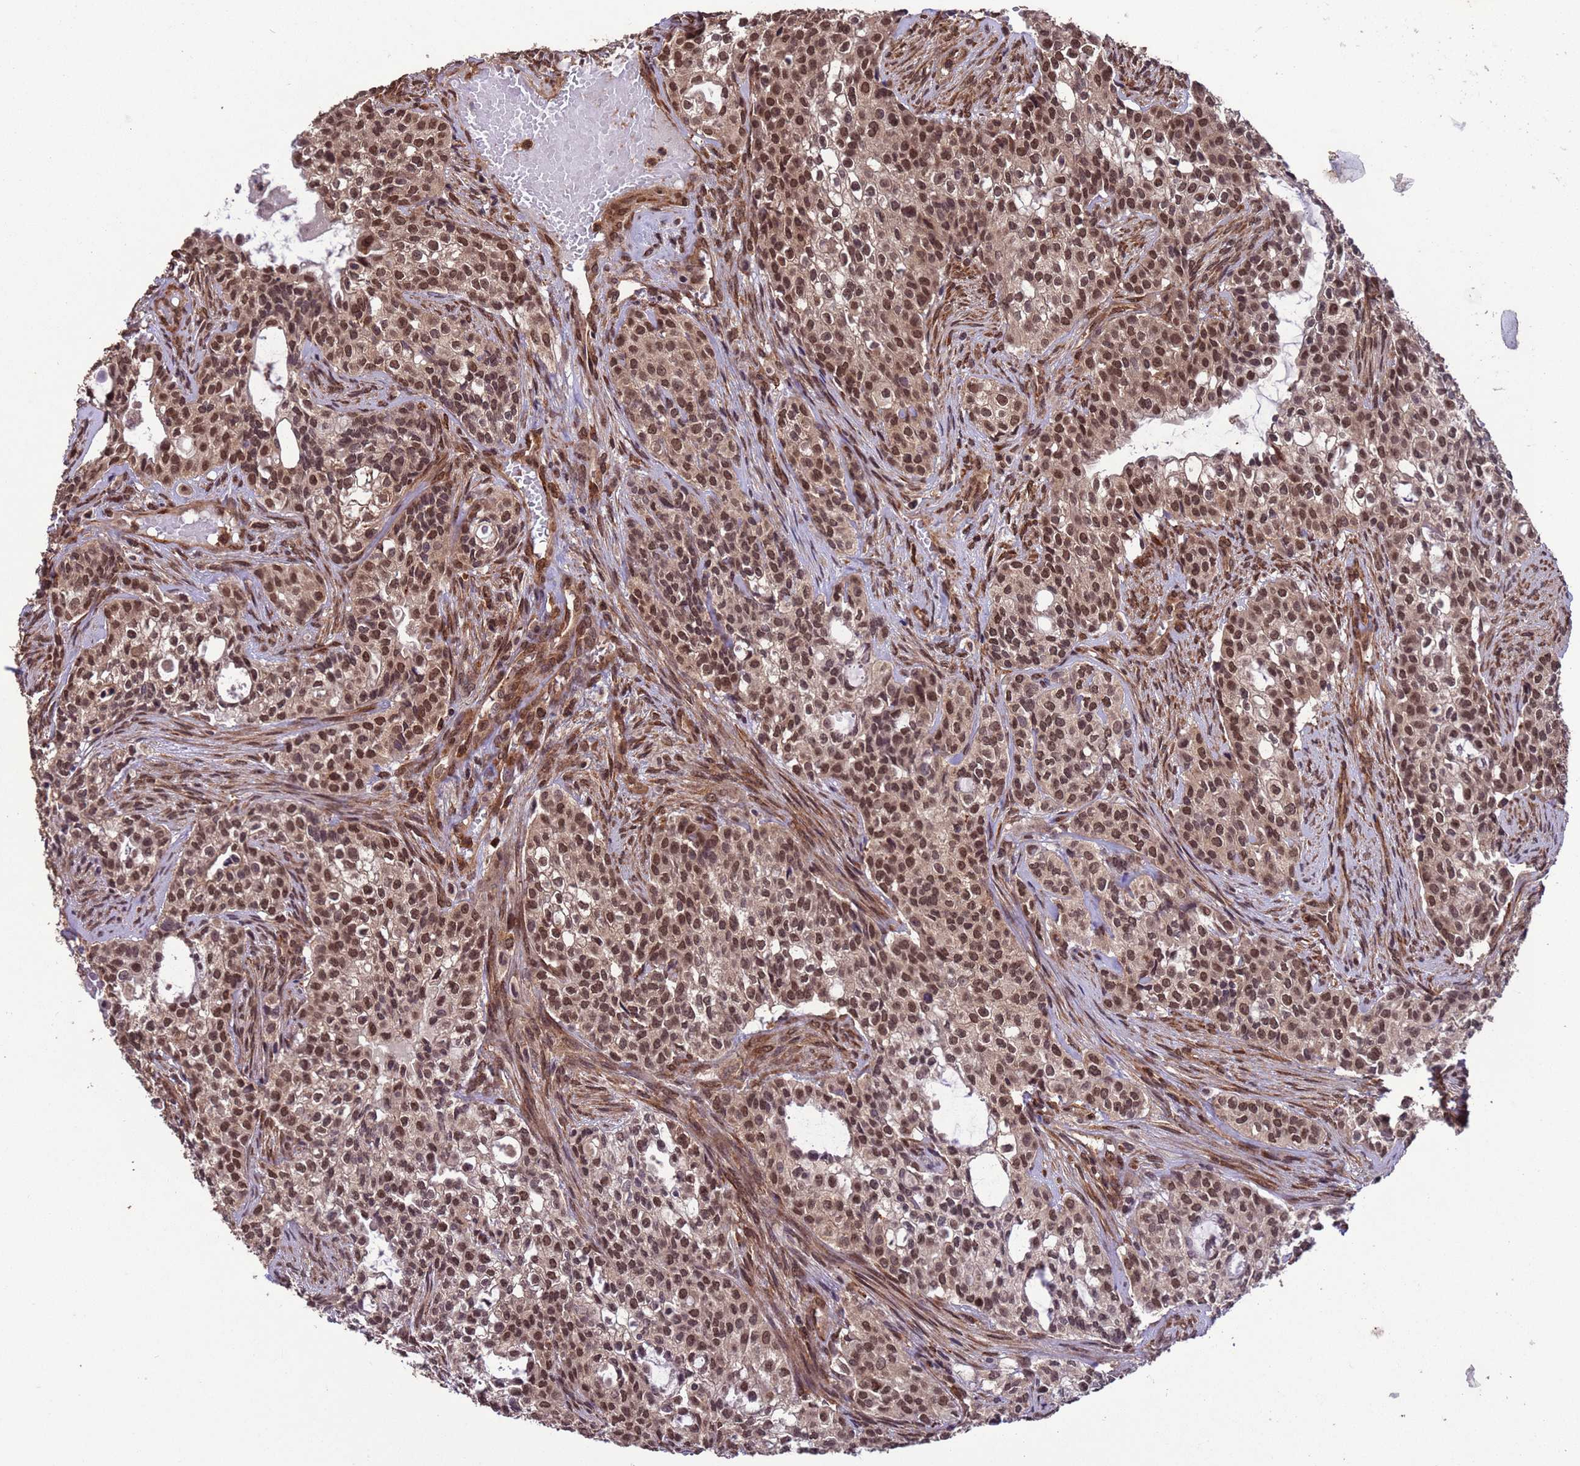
{"staining": {"intensity": "moderate", "quantity": ">75%", "location": "nuclear"}, "tissue": "head and neck cancer", "cell_type": "Tumor cells", "image_type": "cancer", "snomed": [{"axis": "morphology", "description": "Adenocarcinoma, NOS"}, {"axis": "topography", "description": "Head-Neck"}], "caption": "Immunohistochemistry micrograph of human head and neck adenocarcinoma stained for a protein (brown), which displays medium levels of moderate nuclear expression in approximately >75% of tumor cells.", "gene": "VSTM4", "patient": {"sex": "male", "age": 81}}